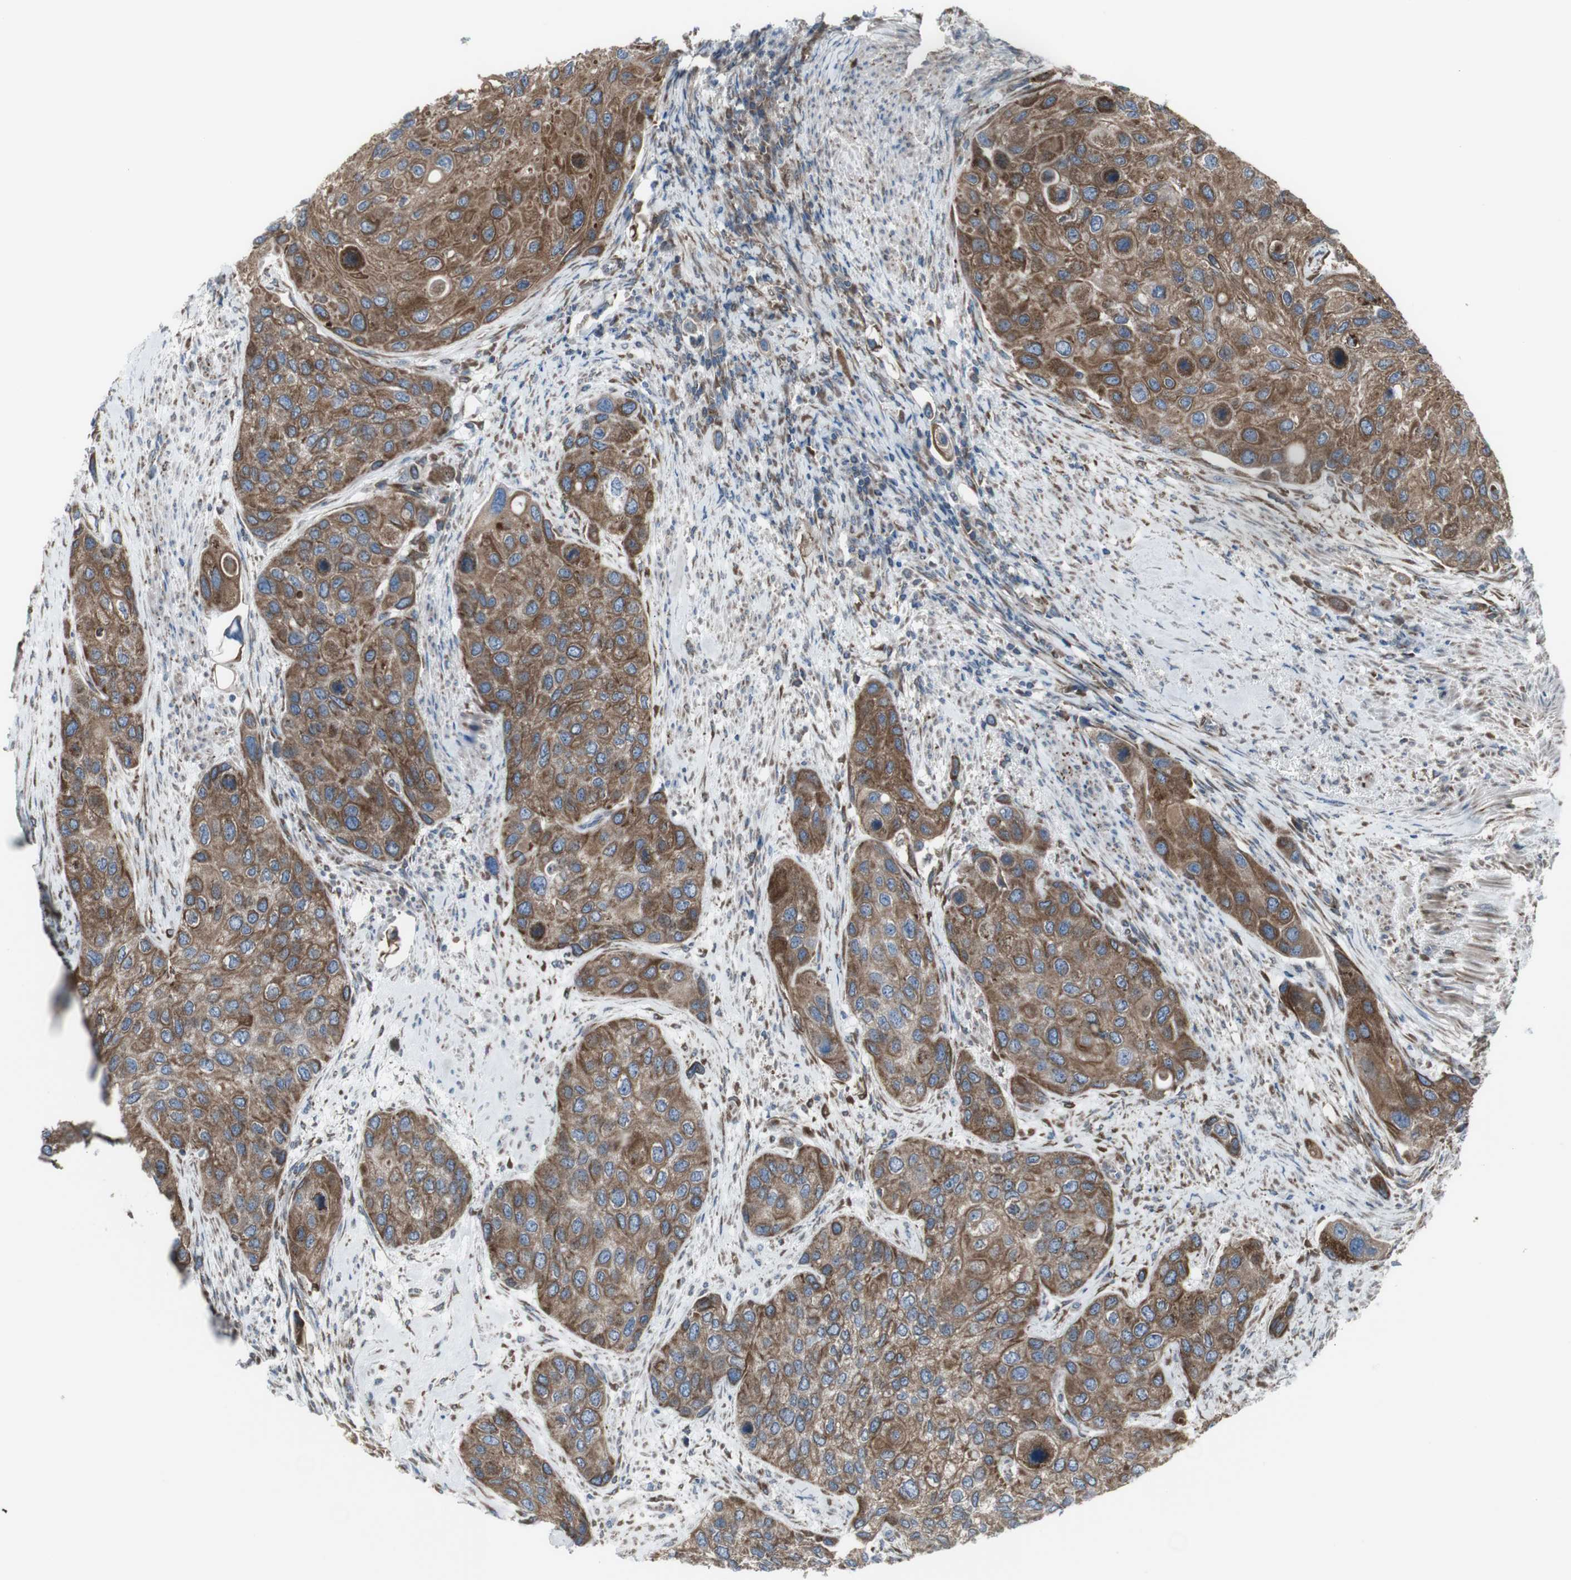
{"staining": {"intensity": "moderate", "quantity": ">75%", "location": "cytoplasmic/membranous"}, "tissue": "urothelial cancer", "cell_type": "Tumor cells", "image_type": "cancer", "snomed": [{"axis": "morphology", "description": "Urothelial carcinoma, High grade"}, {"axis": "topography", "description": "Urinary bladder"}], "caption": "An image of human urothelial carcinoma (high-grade) stained for a protein demonstrates moderate cytoplasmic/membranous brown staining in tumor cells.", "gene": "LNPK", "patient": {"sex": "female", "age": 56}}